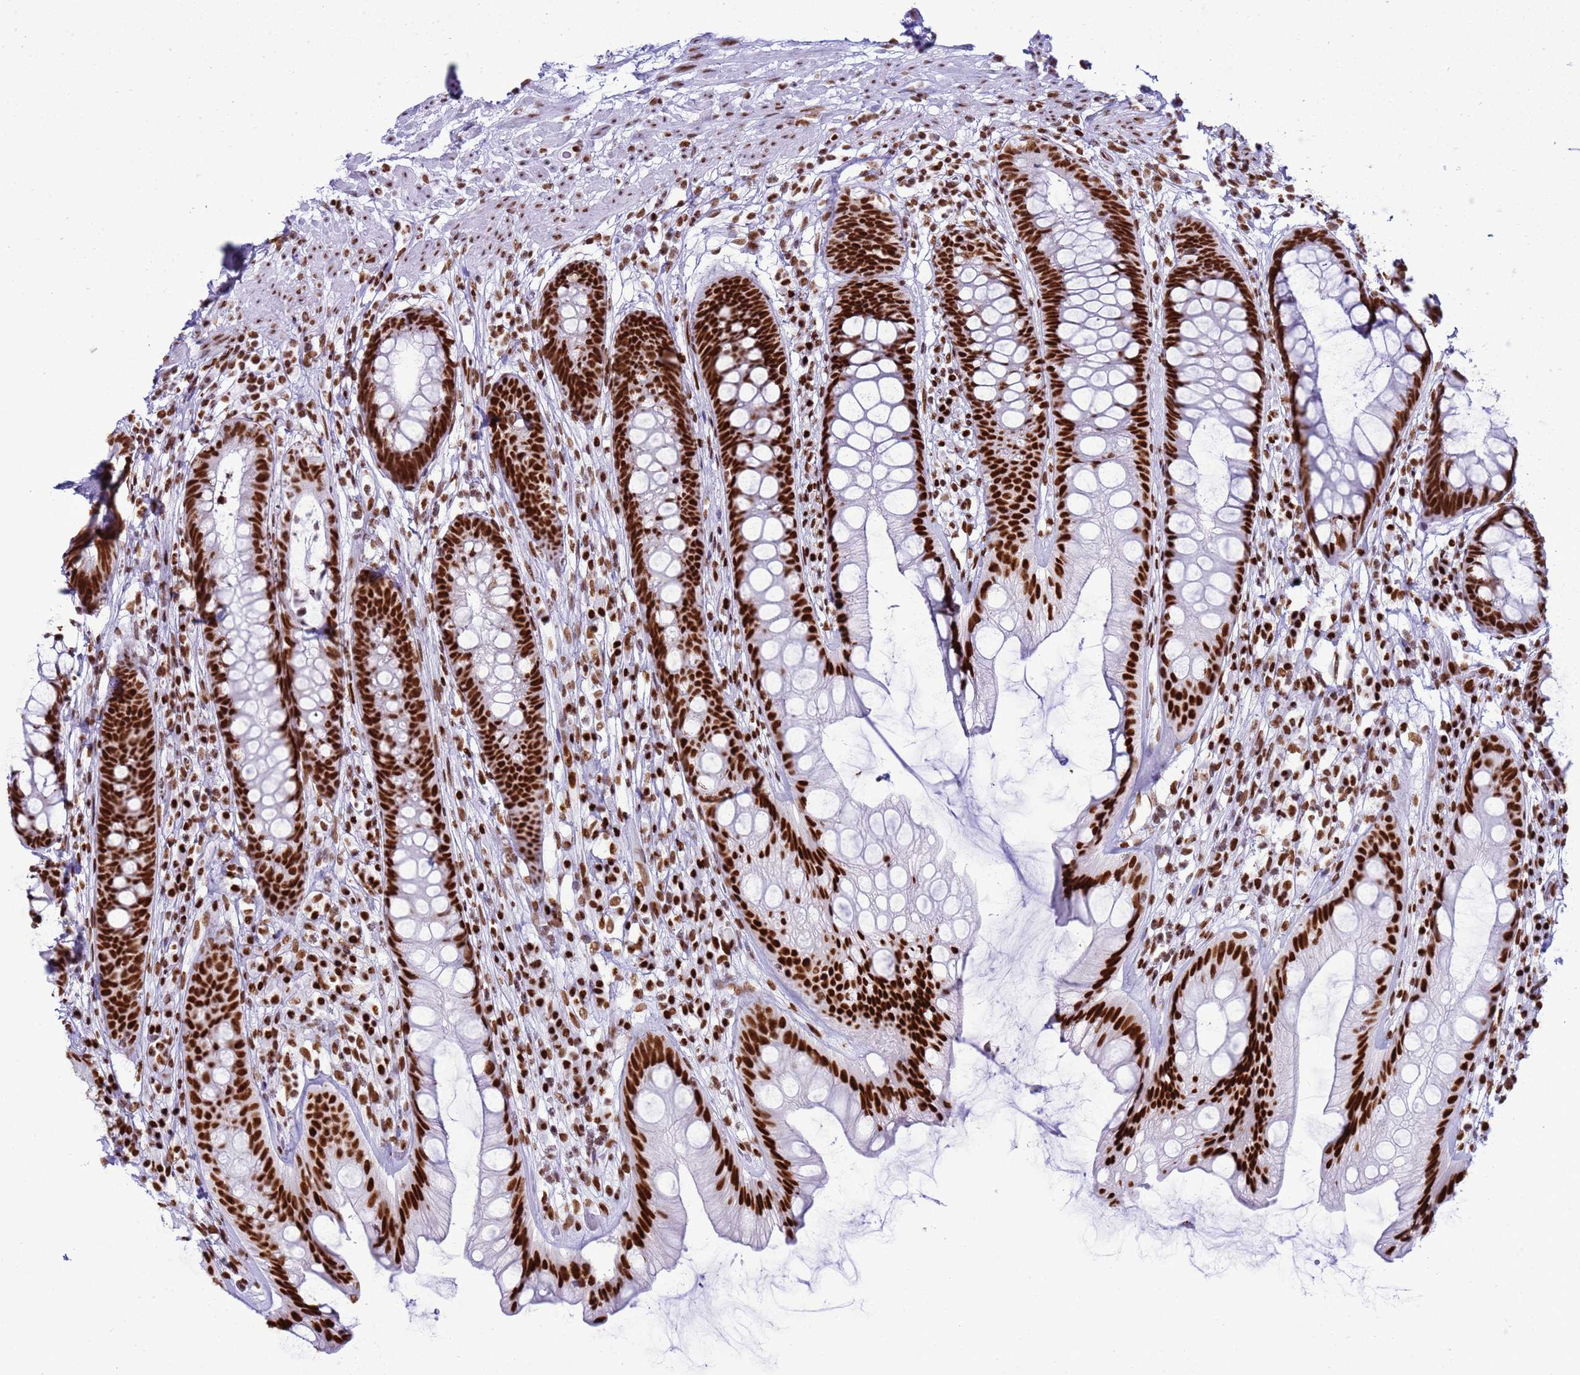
{"staining": {"intensity": "strong", "quantity": ">75%", "location": "nuclear"}, "tissue": "rectum", "cell_type": "Glandular cells", "image_type": "normal", "snomed": [{"axis": "morphology", "description": "Normal tissue, NOS"}, {"axis": "topography", "description": "Rectum"}], "caption": "A histopathology image showing strong nuclear staining in approximately >75% of glandular cells in unremarkable rectum, as visualized by brown immunohistochemical staining.", "gene": "RALY", "patient": {"sex": "male", "age": 74}}